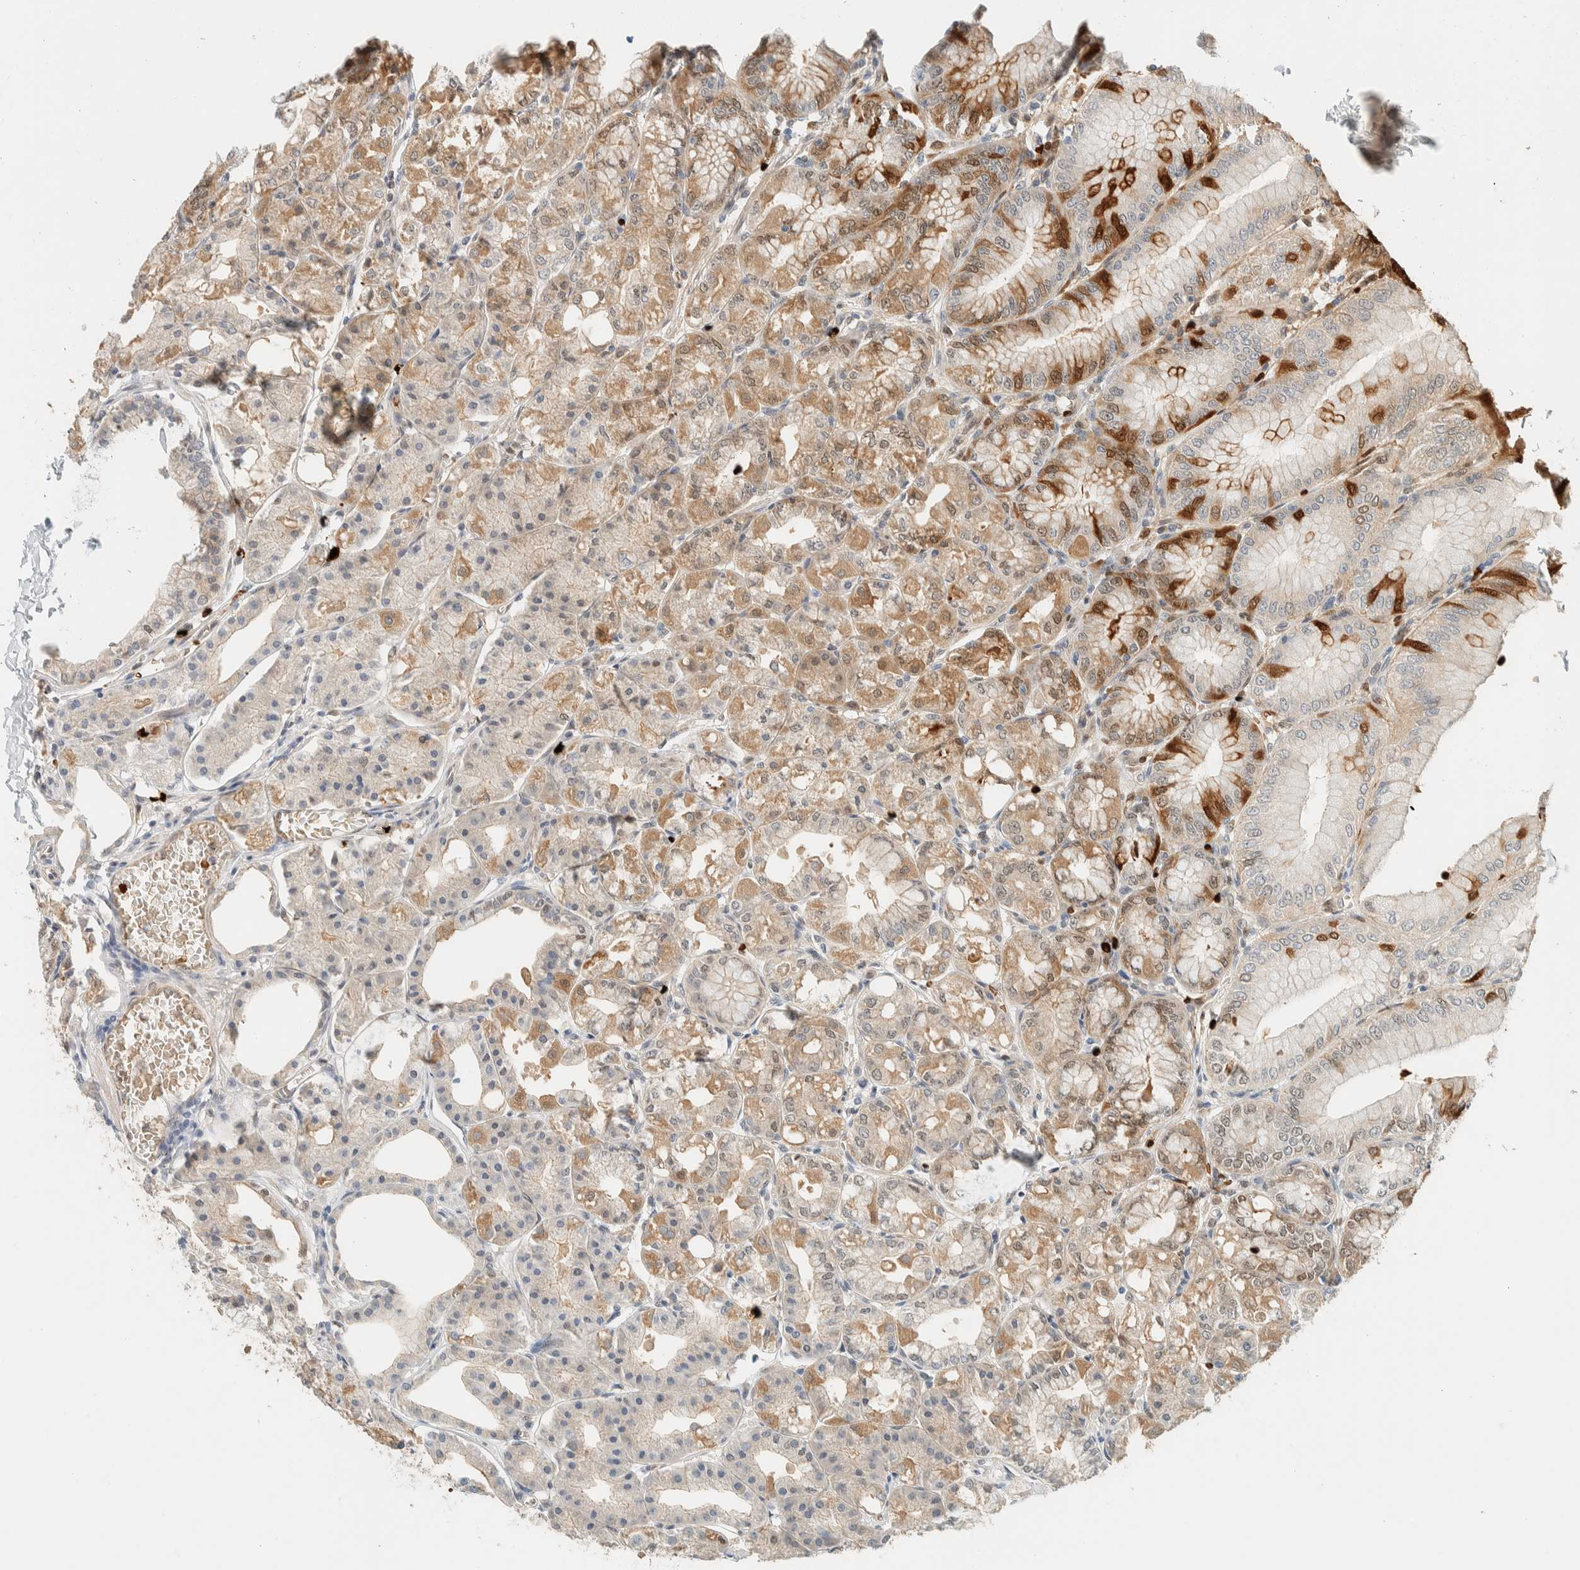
{"staining": {"intensity": "moderate", "quantity": ">75%", "location": "cytoplasmic/membranous,nuclear"}, "tissue": "stomach", "cell_type": "Glandular cells", "image_type": "normal", "snomed": [{"axis": "morphology", "description": "Normal tissue, NOS"}, {"axis": "topography", "description": "Stomach, lower"}], "caption": "Stomach stained for a protein (brown) displays moderate cytoplasmic/membranous,nuclear positive staining in approximately >75% of glandular cells.", "gene": "TSTD2", "patient": {"sex": "male", "age": 71}}